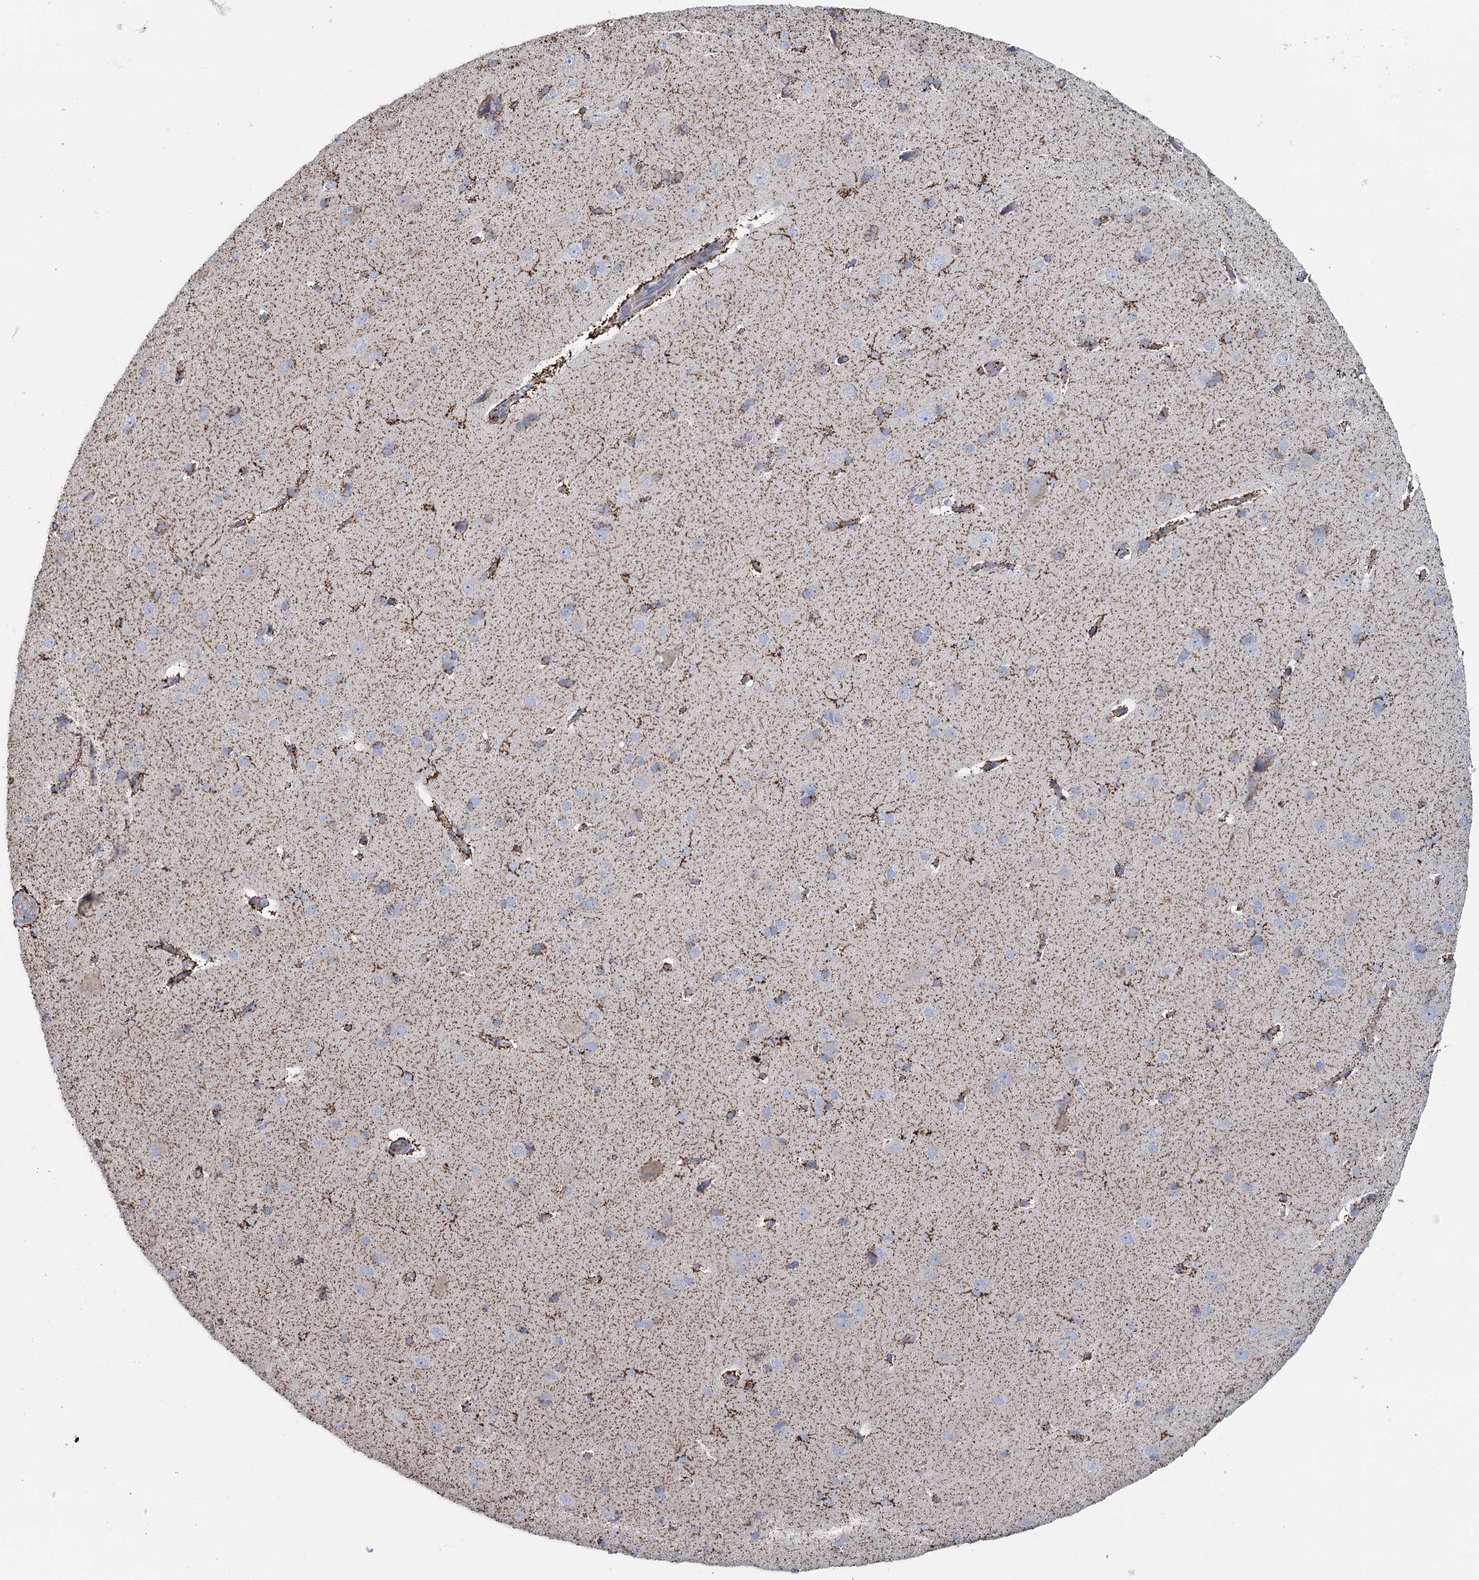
{"staining": {"intensity": "negative", "quantity": "none", "location": "none"}, "tissue": "cerebral cortex", "cell_type": "Endothelial cells", "image_type": "normal", "snomed": [{"axis": "morphology", "description": "Normal tissue, NOS"}, {"axis": "topography", "description": "Cerebral cortex"}], "caption": "Endothelial cells show no significant protein expression in unremarkable cerebral cortex. Nuclei are stained in blue.", "gene": "MRPL44", "patient": {"sex": "male", "age": 62}}